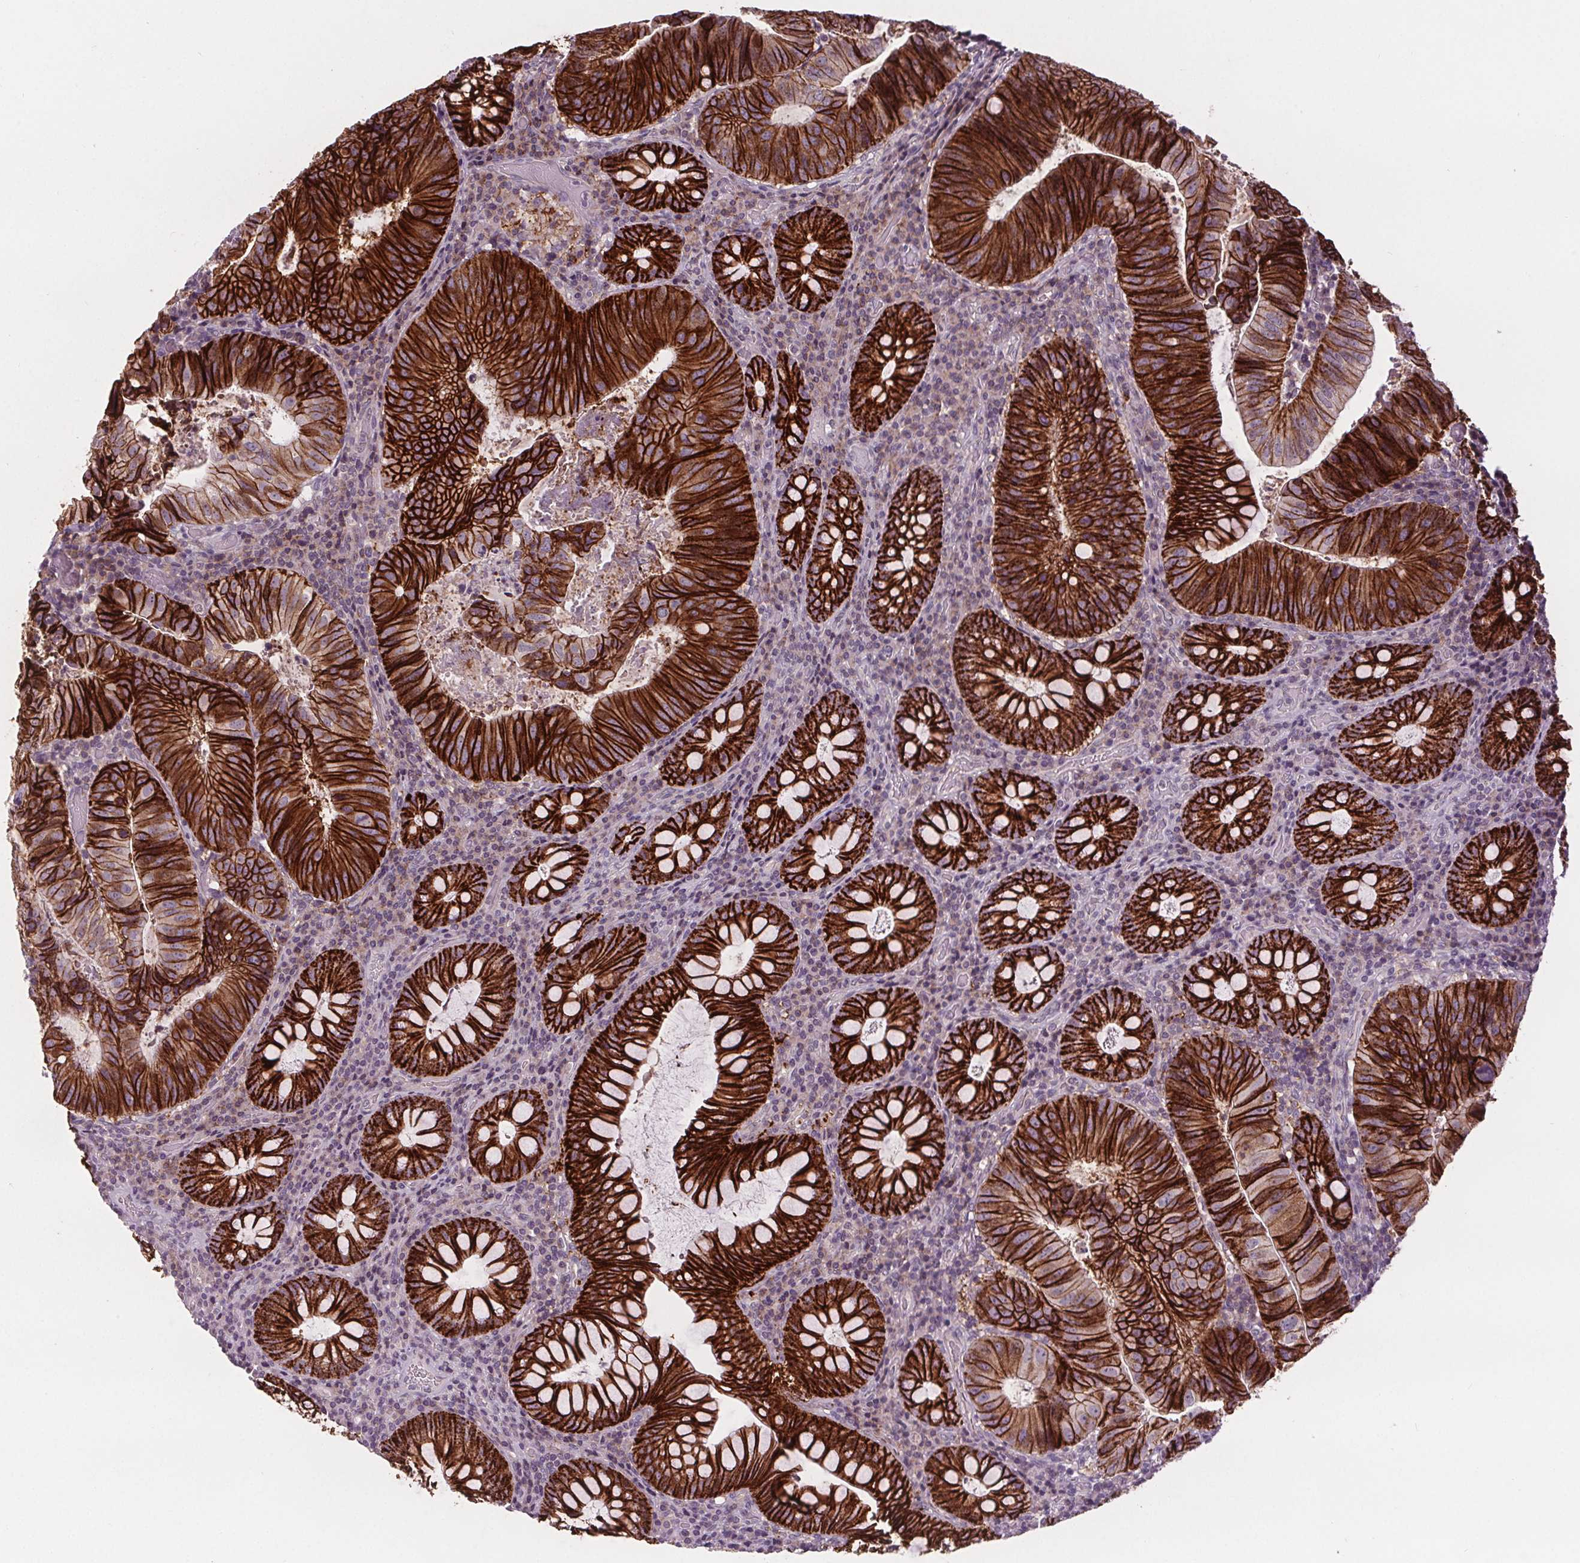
{"staining": {"intensity": "strong", "quantity": ">75%", "location": "cytoplasmic/membranous"}, "tissue": "colorectal cancer", "cell_type": "Tumor cells", "image_type": "cancer", "snomed": [{"axis": "morphology", "description": "Adenocarcinoma, NOS"}, {"axis": "topography", "description": "Colon"}], "caption": "This is a photomicrograph of immunohistochemistry (IHC) staining of colorectal adenocarcinoma, which shows strong positivity in the cytoplasmic/membranous of tumor cells.", "gene": "ATP1A1", "patient": {"sex": "male", "age": 67}}